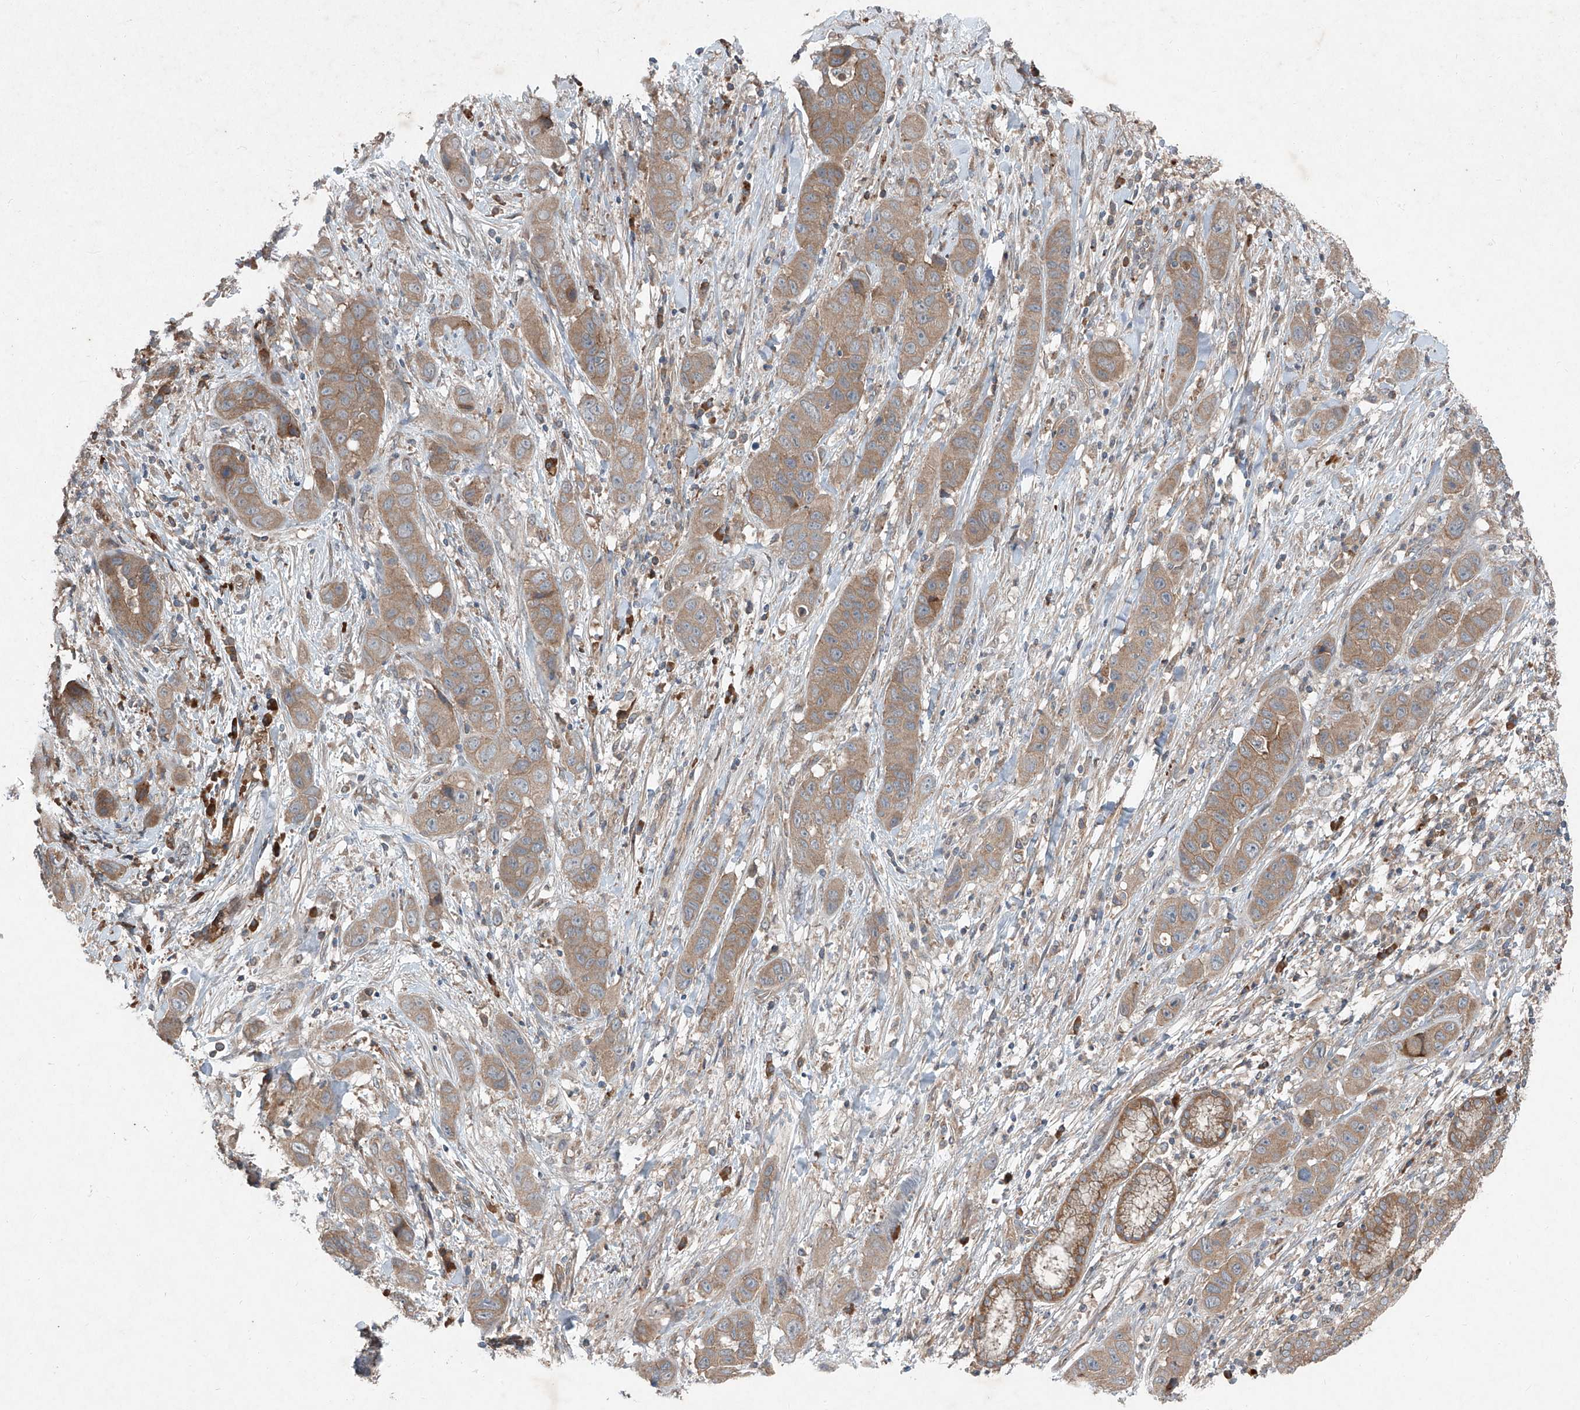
{"staining": {"intensity": "weak", "quantity": ">75%", "location": "cytoplasmic/membranous"}, "tissue": "liver cancer", "cell_type": "Tumor cells", "image_type": "cancer", "snomed": [{"axis": "morphology", "description": "Cholangiocarcinoma"}, {"axis": "topography", "description": "Liver"}], "caption": "This is an image of immunohistochemistry staining of cholangiocarcinoma (liver), which shows weak expression in the cytoplasmic/membranous of tumor cells.", "gene": "FOXRED2", "patient": {"sex": "female", "age": 52}}